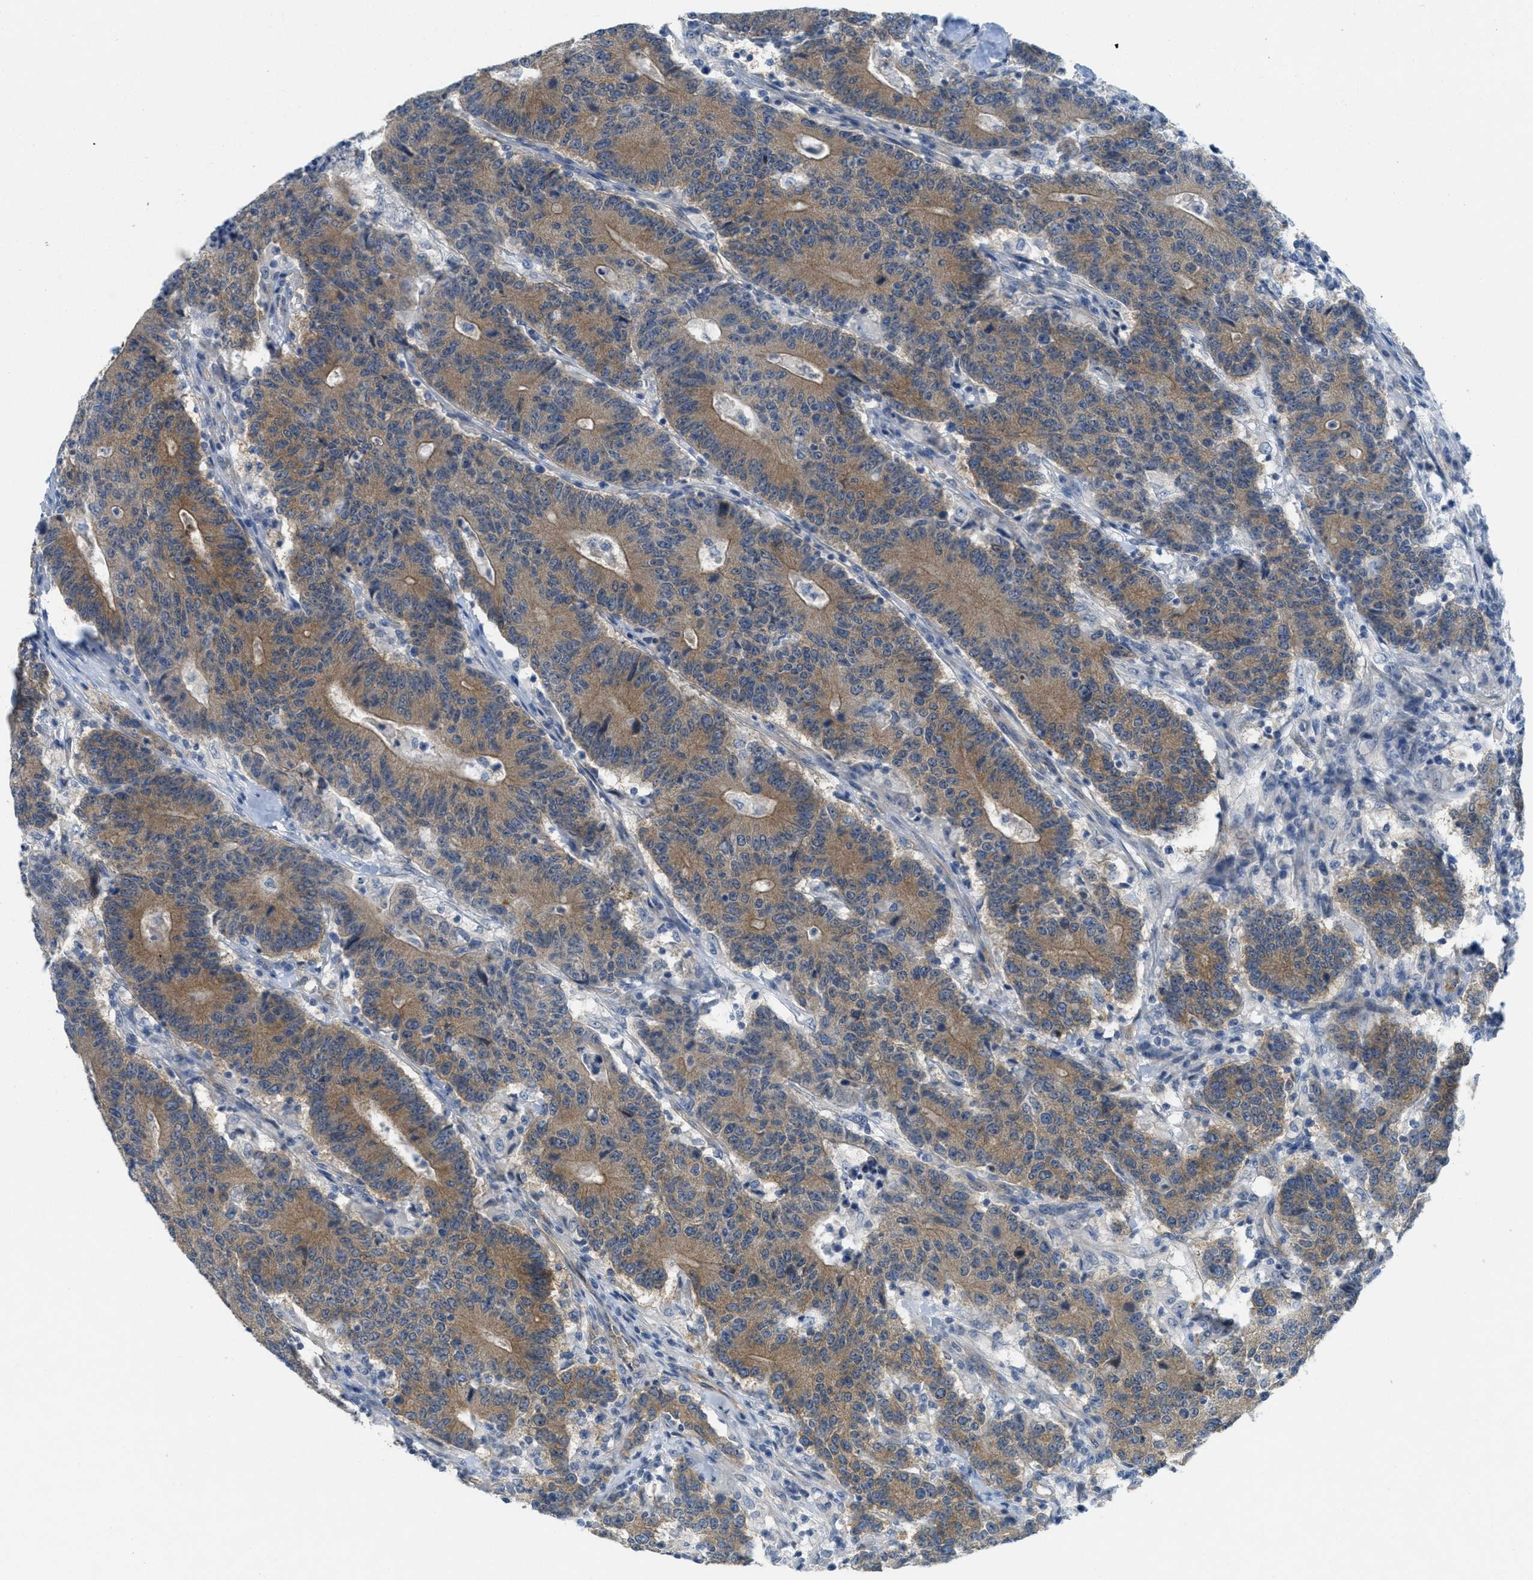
{"staining": {"intensity": "moderate", "quantity": ">75%", "location": "cytoplasmic/membranous"}, "tissue": "colorectal cancer", "cell_type": "Tumor cells", "image_type": "cancer", "snomed": [{"axis": "morphology", "description": "Normal tissue, NOS"}, {"axis": "morphology", "description": "Adenocarcinoma, NOS"}, {"axis": "topography", "description": "Colon"}], "caption": "Tumor cells exhibit medium levels of moderate cytoplasmic/membranous positivity in approximately >75% of cells in human colorectal adenocarcinoma.", "gene": "ZFYVE9", "patient": {"sex": "female", "age": 75}}